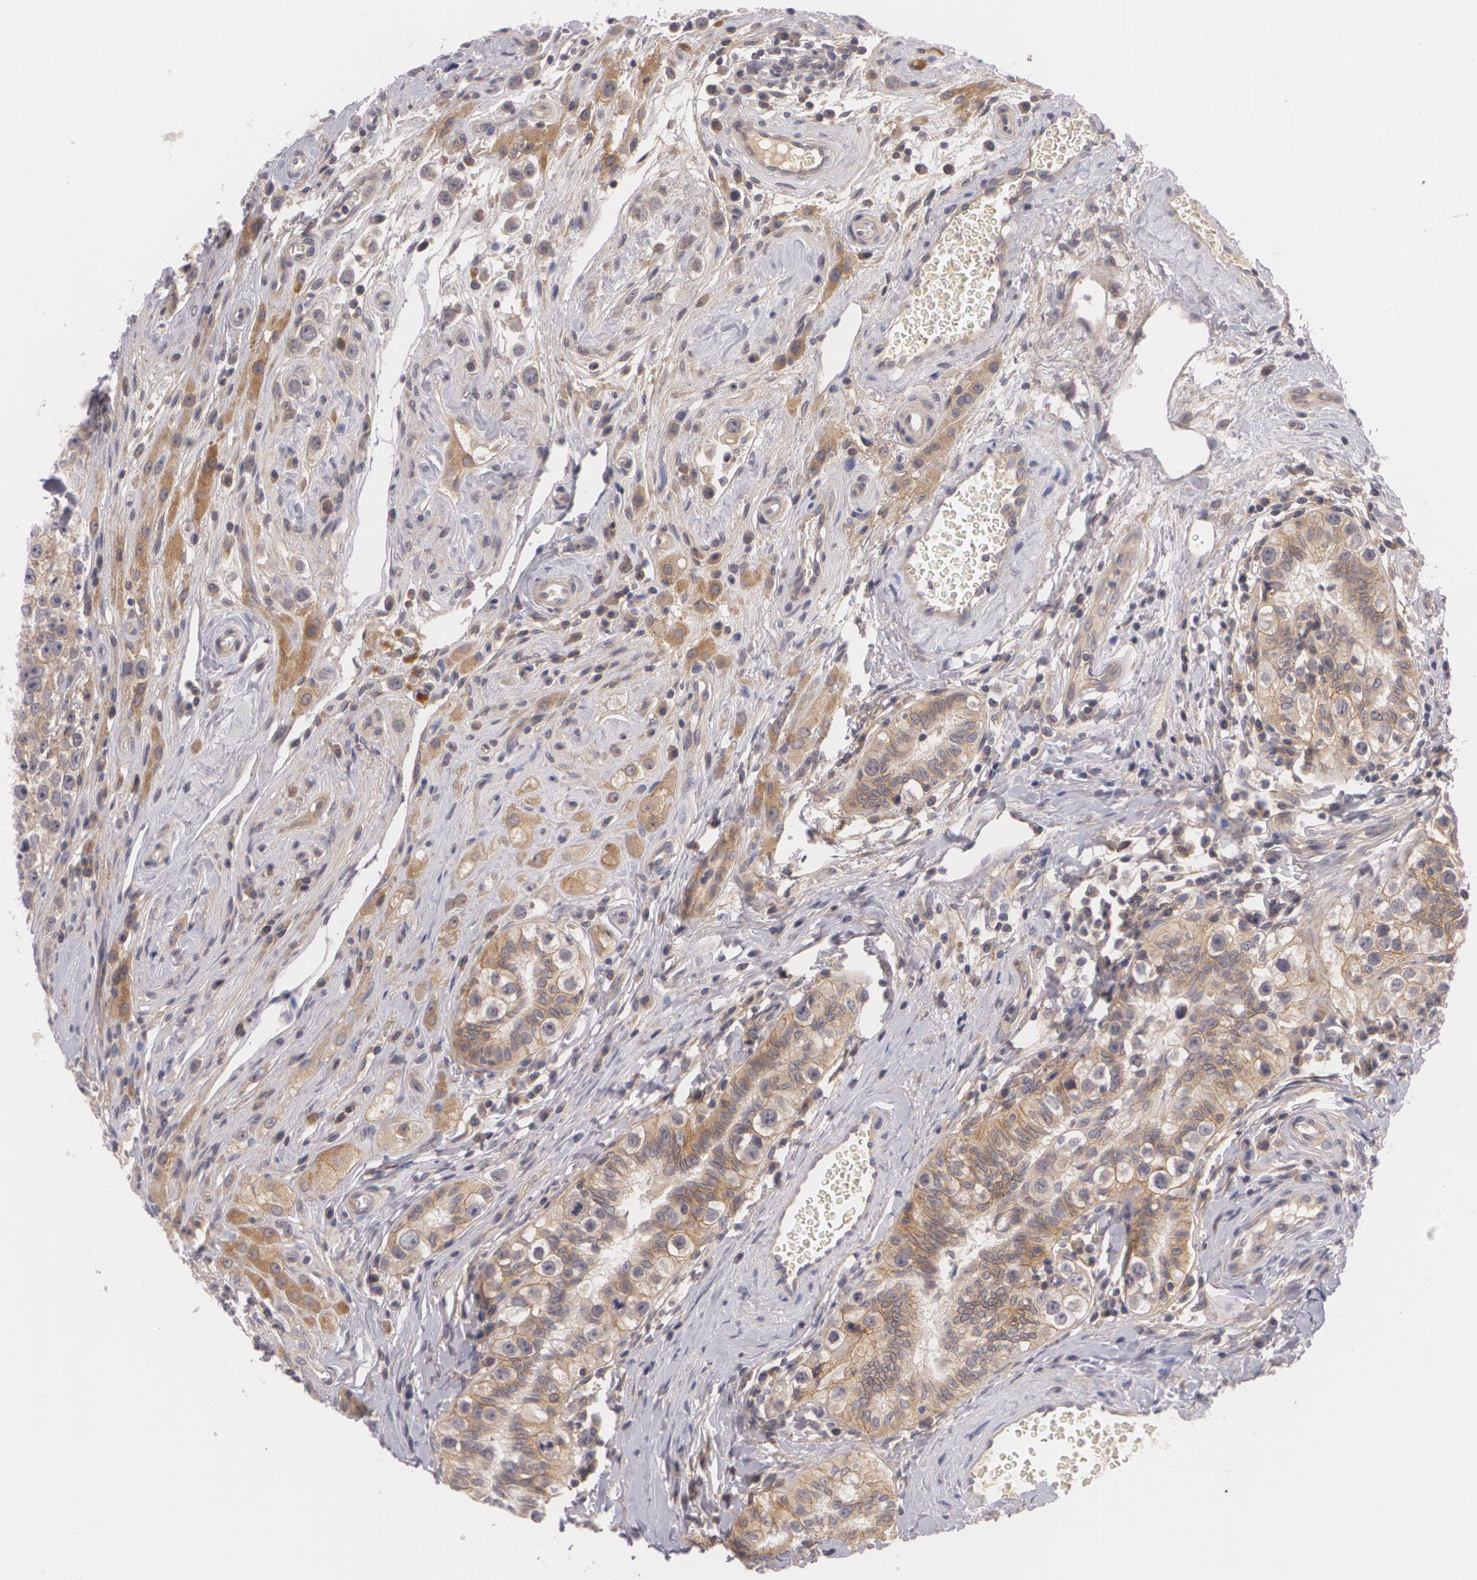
{"staining": {"intensity": "moderate", "quantity": ">75%", "location": "cytoplasmic/membranous"}, "tissue": "testis cancer", "cell_type": "Tumor cells", "image_type": "cancer", "snomed": [{"axis": "morphology", "description": "Seminoma, NOS"}, {"axis": "topography", "description": "Testis"}], "caption": "Brown immunohistochemical staining in testis seminoma displays moderate cytoplasmic/membranous expression in about >75% of tumor cells.", "gene": "CASK", "patient": {"sex": "male", "age": 32}}